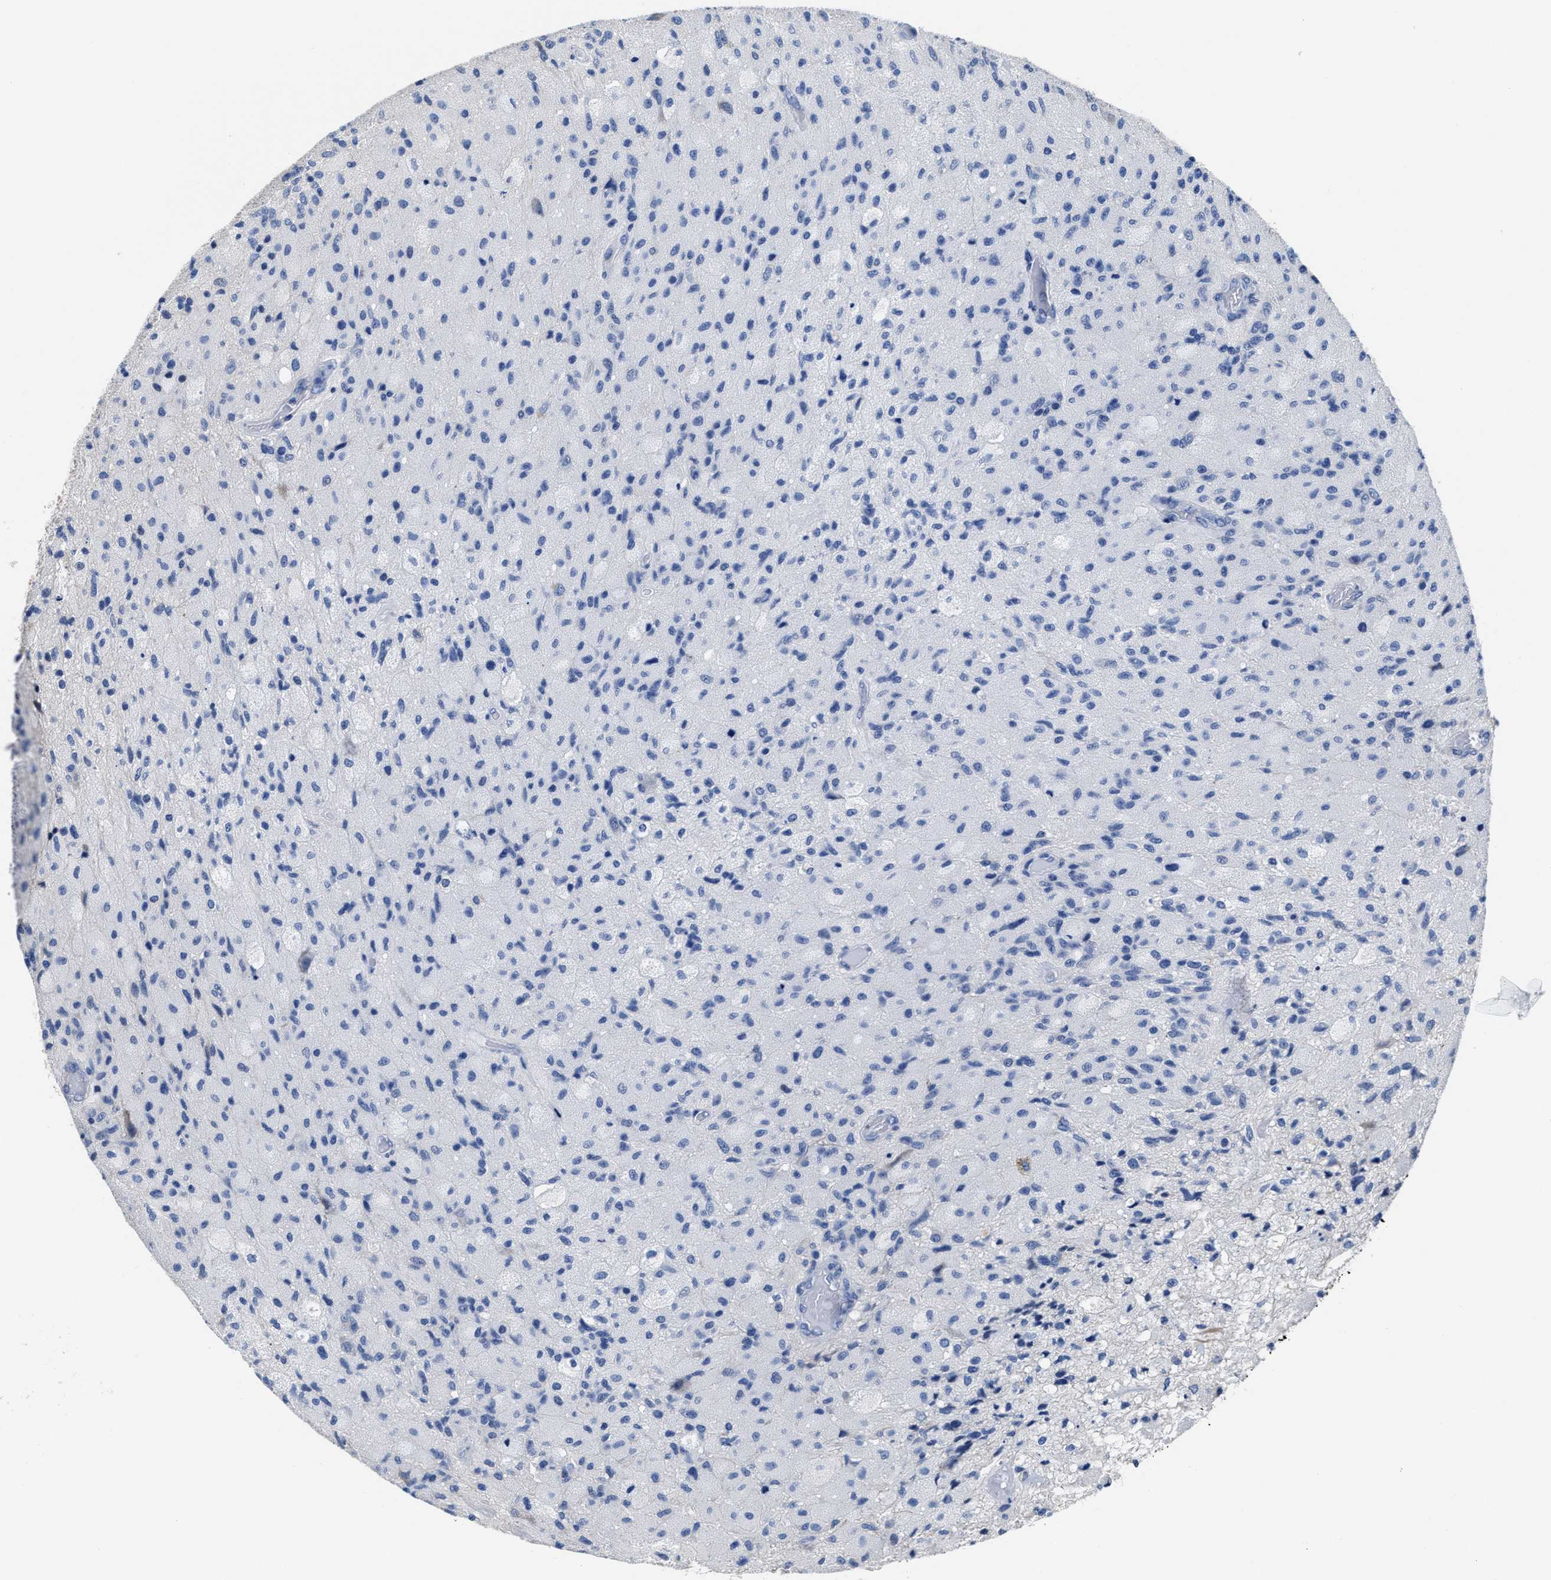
{"staining": {"intensity": "negative", "quantity": "none", "location": "none"}, "tissue": "glioma", "cell_type": "Tumor cells", "image_type": "cancer", "snomed": [{"axis": "morphology", "description": "Normal tissue, NOS"}, {"axis": "morphology", "description": "Glioma, malignant, High grade"}, {"axis": "topography", "description": "Cerebral cortex"}], "caption": "Tumor cells show no significant expression in glioma. (Stains: DAB (3,3'-diaminobenzidine) IHC with hematoxylin counter stain, Microscopy: brightfield microscopy at high magnification).", "gene": "HOOK1", "patient": {"sex": "male", "age": 77}}